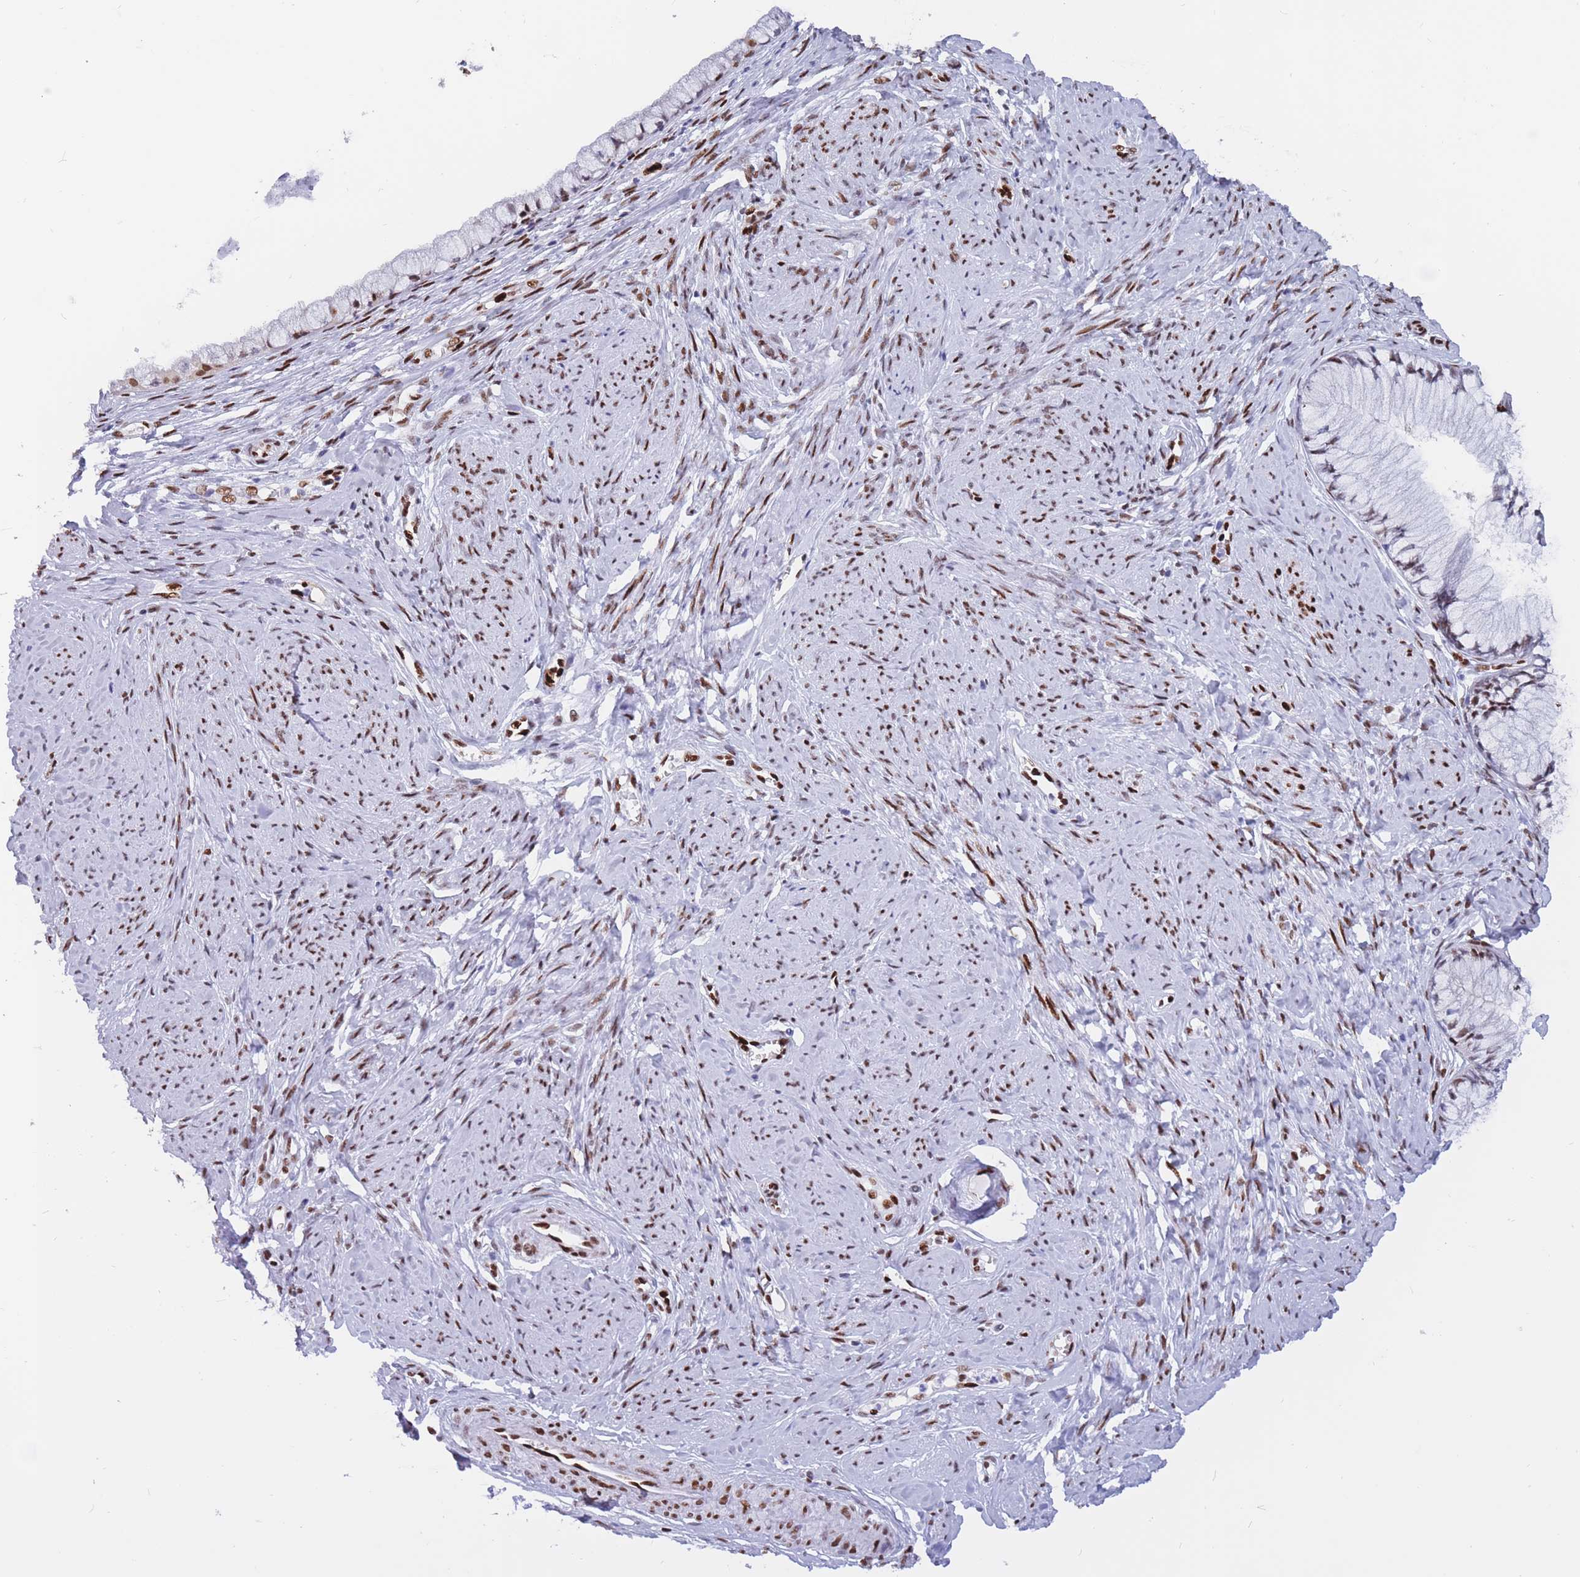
{"staining": {"intensity": "strong", "quantity": "25%-75%", "location": "nuclear"}, "tissue": "cervix", "cell_type": "Glandular cells", "image_type": "normal", "snomed": [{"axis": "morphology", "description": "Normal tissue, NOS"}, {"axis": "topography", "description": "Cervix"}], "caption": "Protein expression analysis of benign cervix shows strong nuclear positivity in approximately 25%-75% of glandular cells.", "gene": "NASP", "patient": {"sex": "female", "age": 42}}